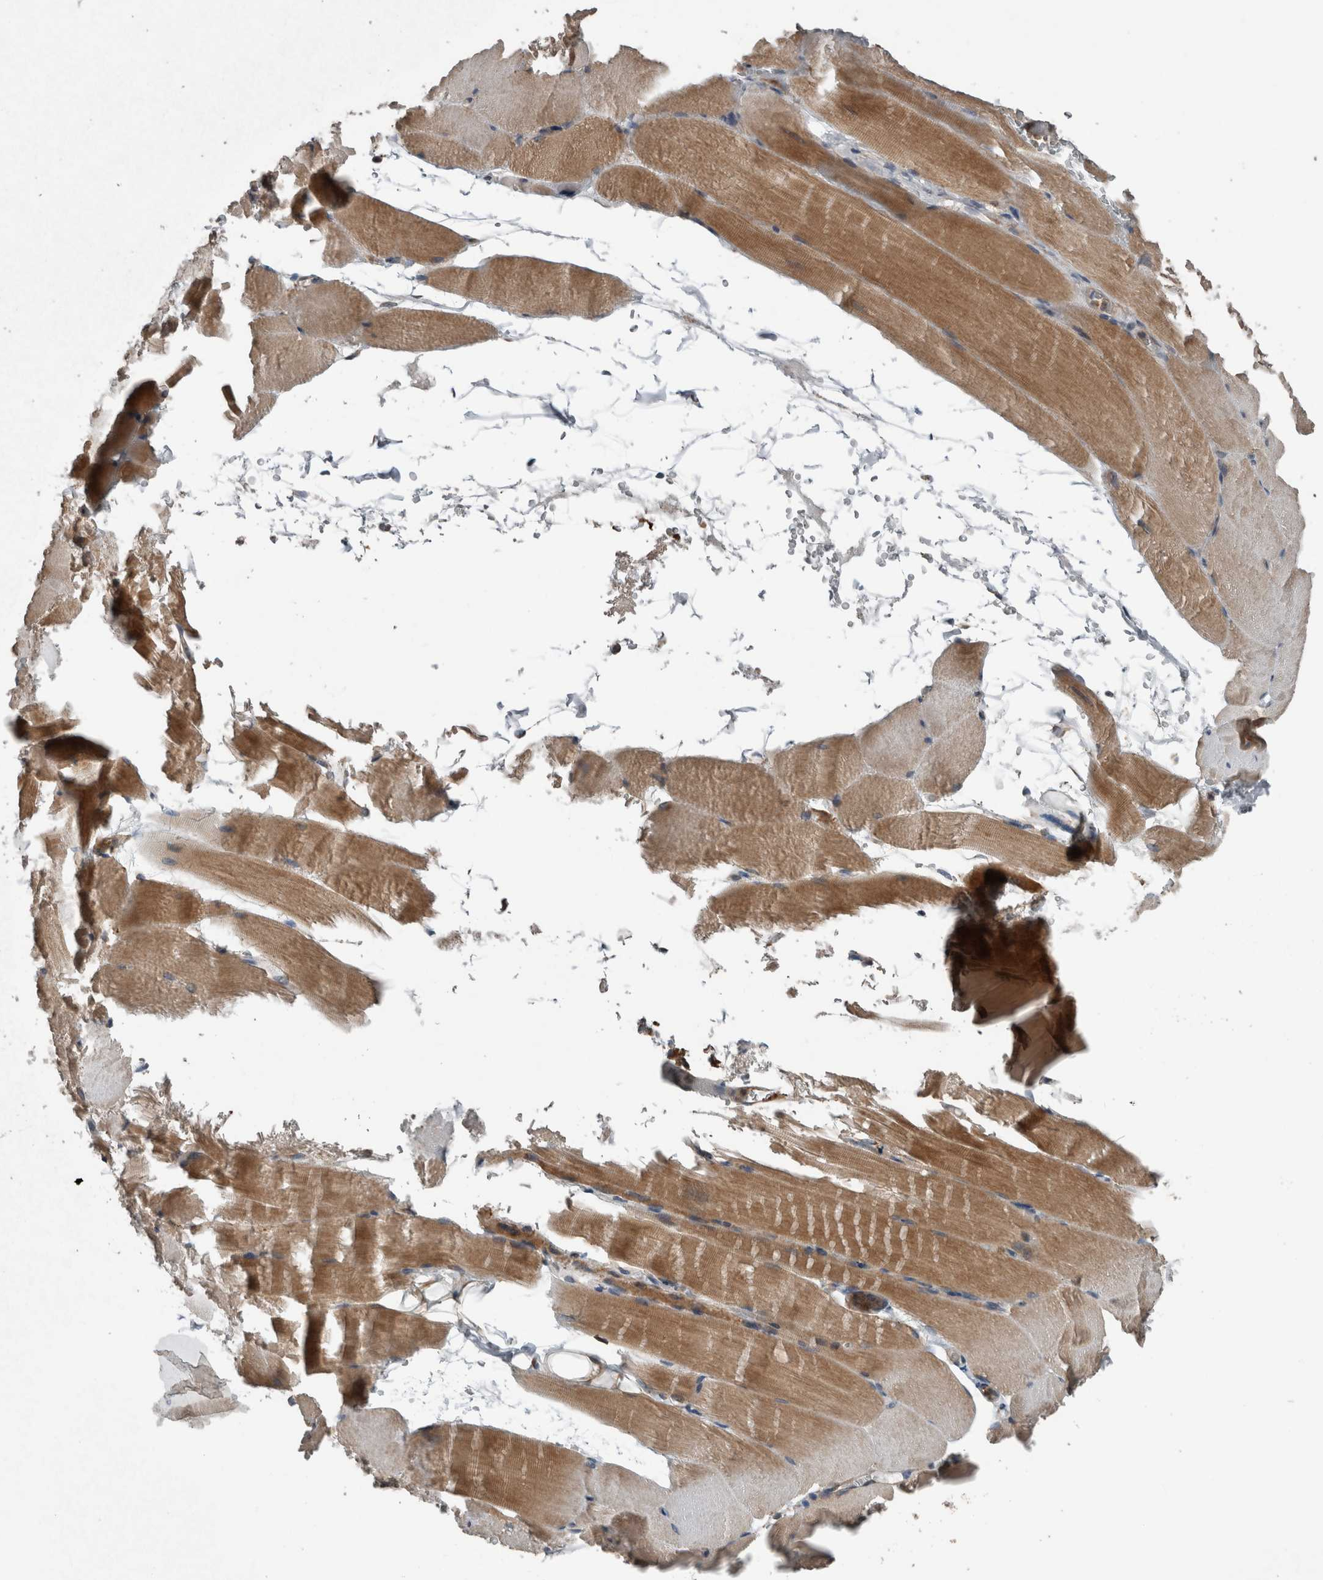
{"staining": {"intensity": "moderate", "quantity": ">75%", "location": "cytoplasmic/membranous"}, "tissue": "skeletal muscle", "cell_type": "Myocytes", "image_type": "normal", "snomed": [{"axis": "morphology", "description": "Normal tissue, NOS"}, {"axis": "topography", "description": "Skeletal muscle"}, {"axis": "topography", "description": "Parathyroid gland"}], "caption": "Immunohistochemistry (IHC) micrograph of normal skeletal muscle: human skeletal muscle stained using IHC shows medium levels of moderate protein expression localized specifically in the cytoplasmic/membranous of myocytes, appearing as a cytoplasmic/membranous brown color.", "gene": "RIOK3", "patient": {"sex": "female", "age": 37}}